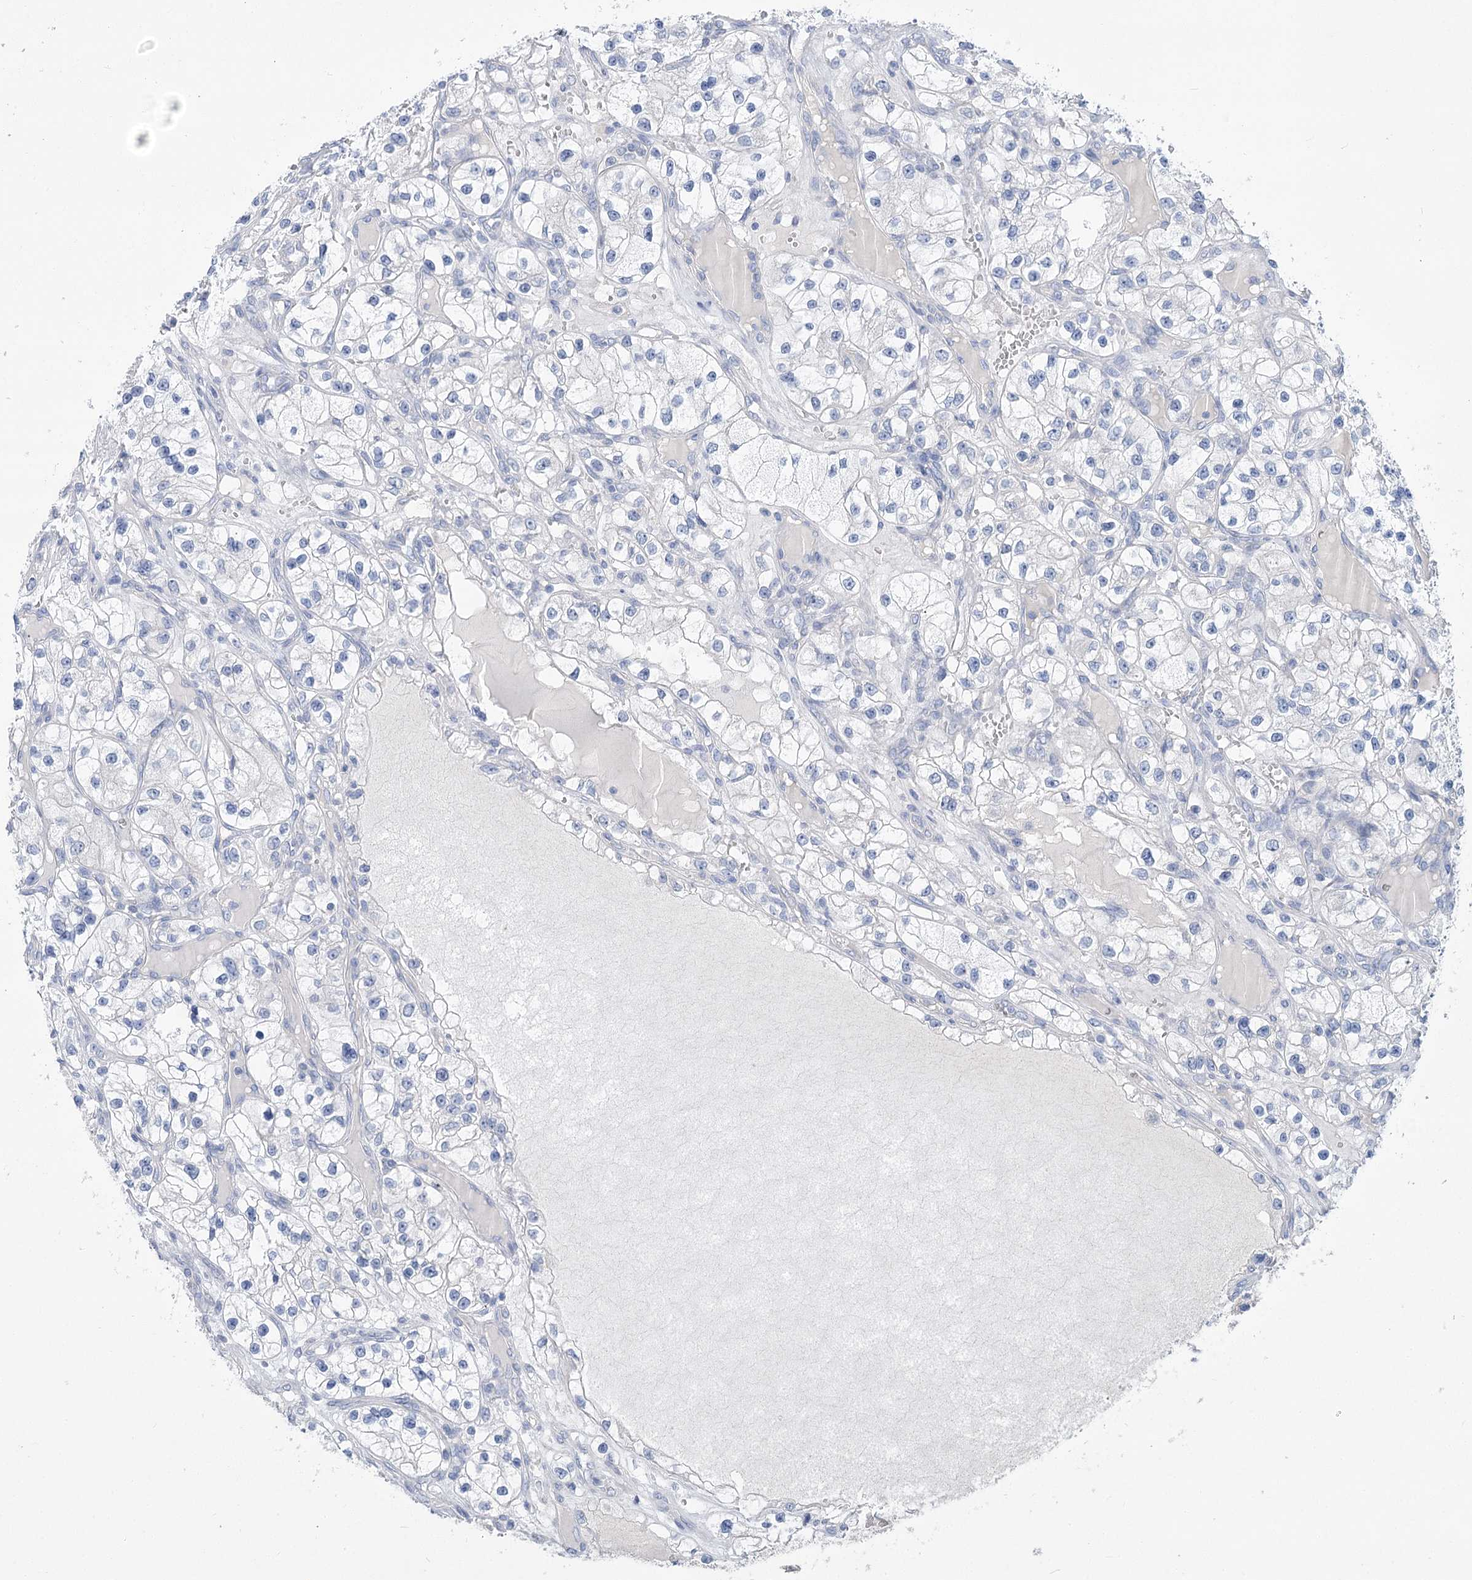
{"staining": {"intensity": "negative", "quantity": "none", "location": "none"}, "tissue": "renal cancer", "cell_type": "Tumor cells", "image_type": "cancer", "snomed": [{"axis": "morphology", "description": "Adenocarcinoma, NOS"}, {"axis": "topography", "description": "Kidney"}], "caption": "Human renal cancer (adenocarcinoma) stained for a protein using IHC reveals no expression in tumor cells.", "gene": "SLC9A3", "patient": {"sex": "female", "age": 57}}